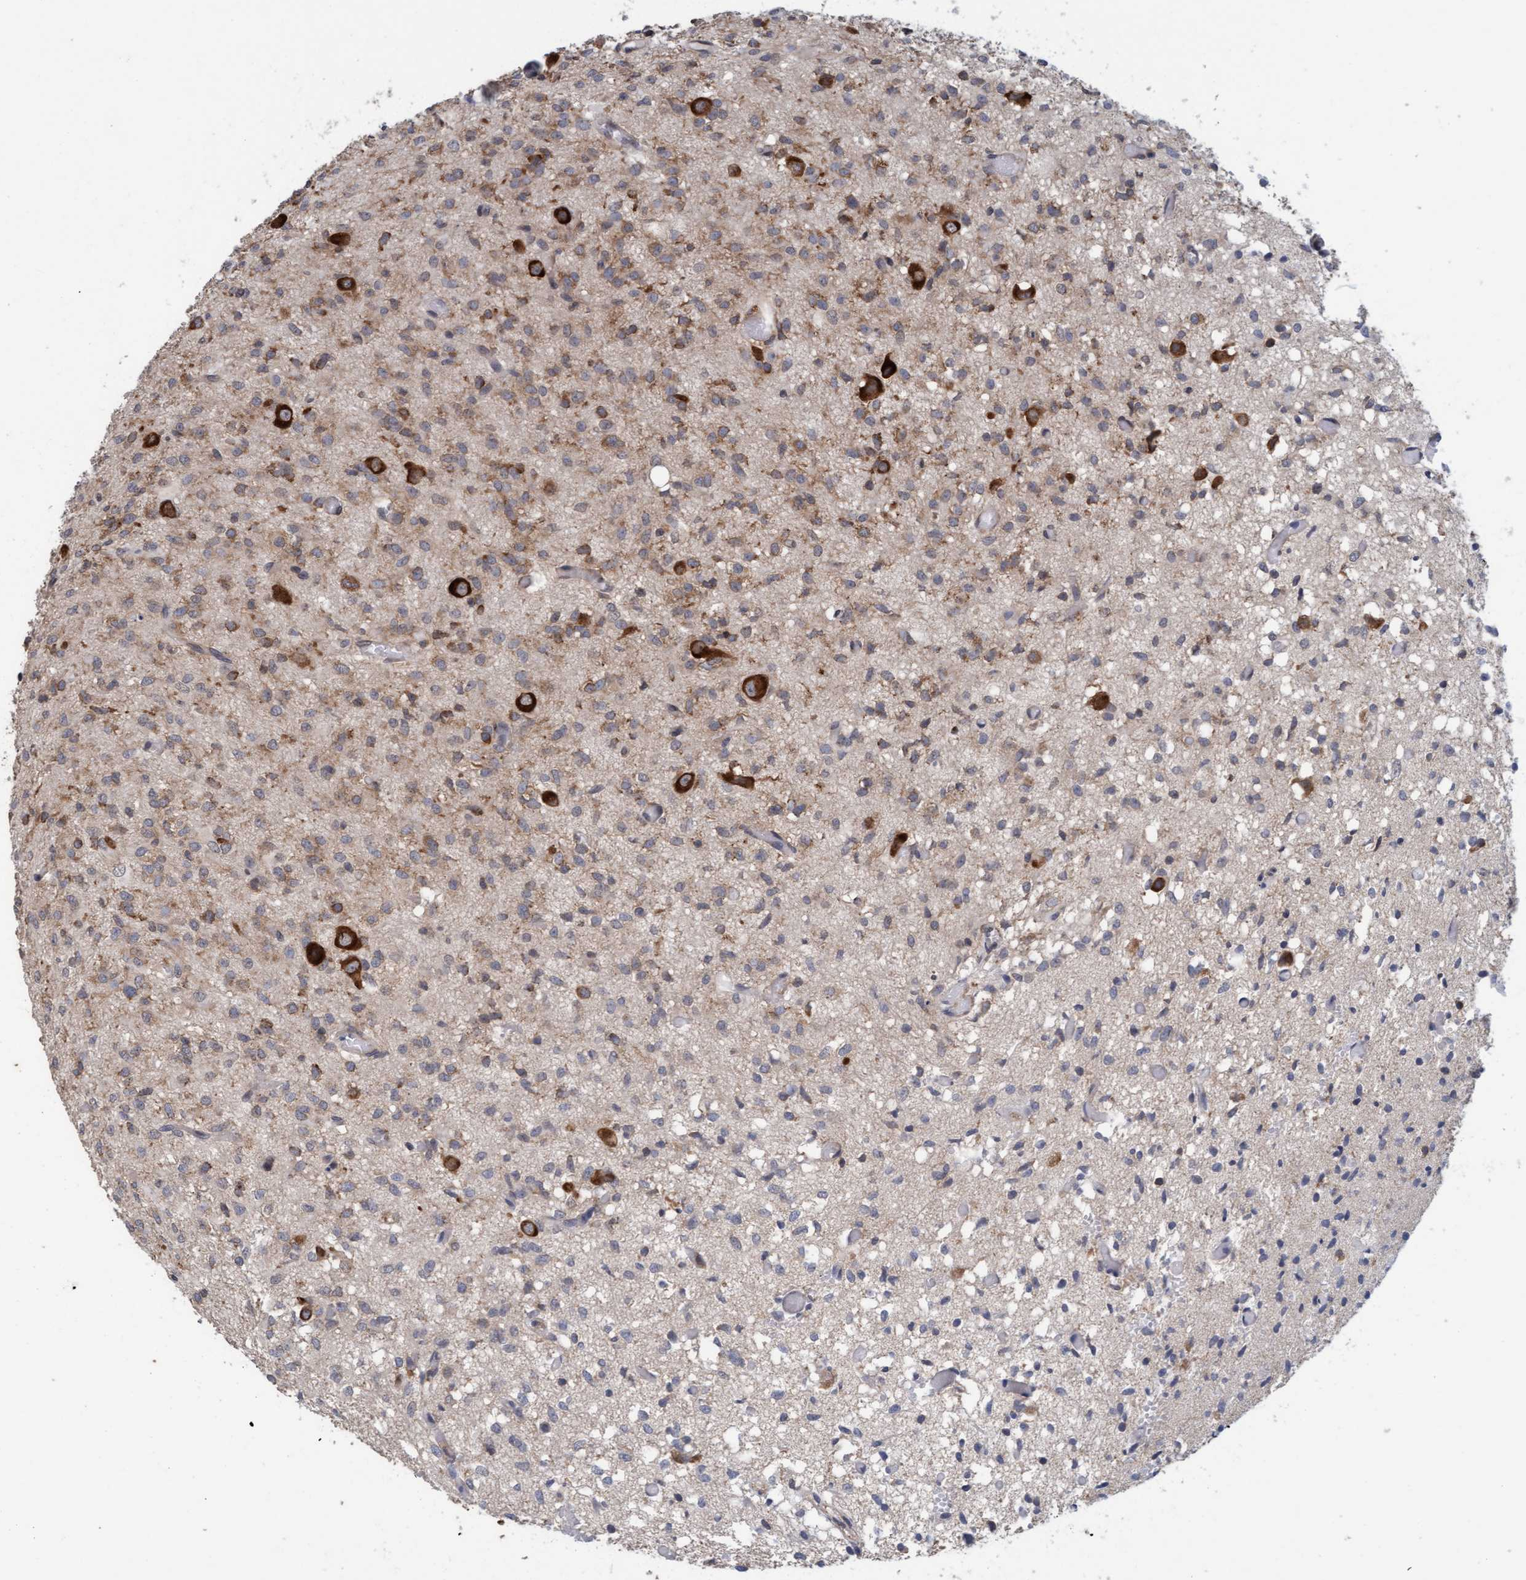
{"staining": {"intensity": "weak", "quantity": ">75%", "location": "cytoplasmic/membranous"}, "tissue": "glioma", "cell_type": "Tumor cells", "image_type": "cancer", "snomed": [{"axis": "morphology", "description": "Glioma, malignant, High grade"}, {"axis": "topography", "description": "Brain"}], "caption": "Immunohistochemical staining of malignant glioma (high-grade) displays weak cytoplasmic/membranous protein expression in about >75% of tumor cells.", "gene": "FXR2", "patient": {"sex": "female", "age": 59}}